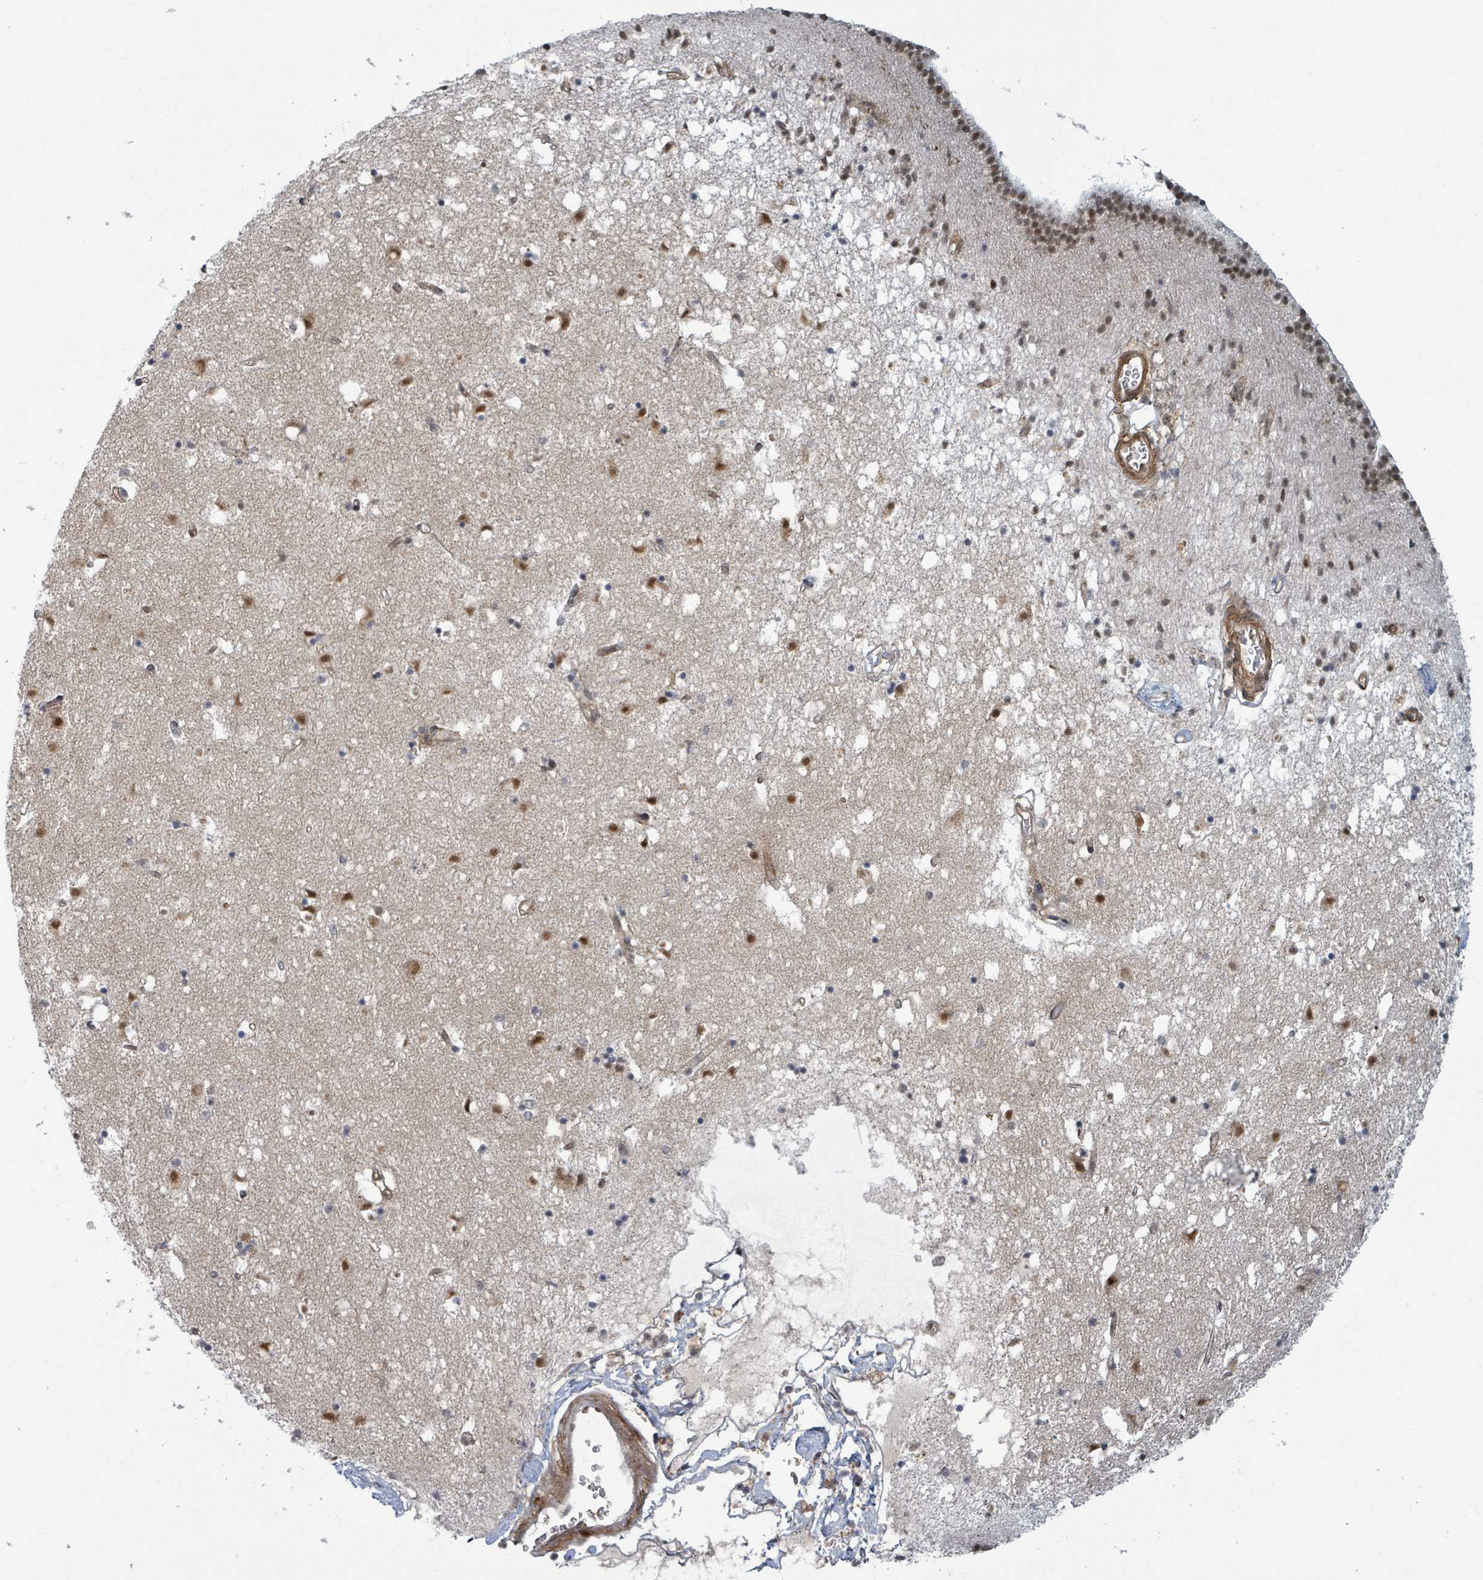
{"staining": {"intensity": "moderate", "quantity": "<25%", "location": "nuclear"}, "tissue": "caudate", "cell_type": "Glial cells", "image_type": "normal", "snomed": [{"axis": "morphology", "description": "Normal tissue, NOS"}, {"axis": "topography", "description": "Lateral ventricle wall"}], "caption": "Caudate stained with IHC exhibits moderate nuclear expression in about <25% of glial cells. (brown staining indicates protein expression, while blue staining denotes nuclei).", "gene": "GTF3C1", "patient": {"sex": "male", "age": 58}}